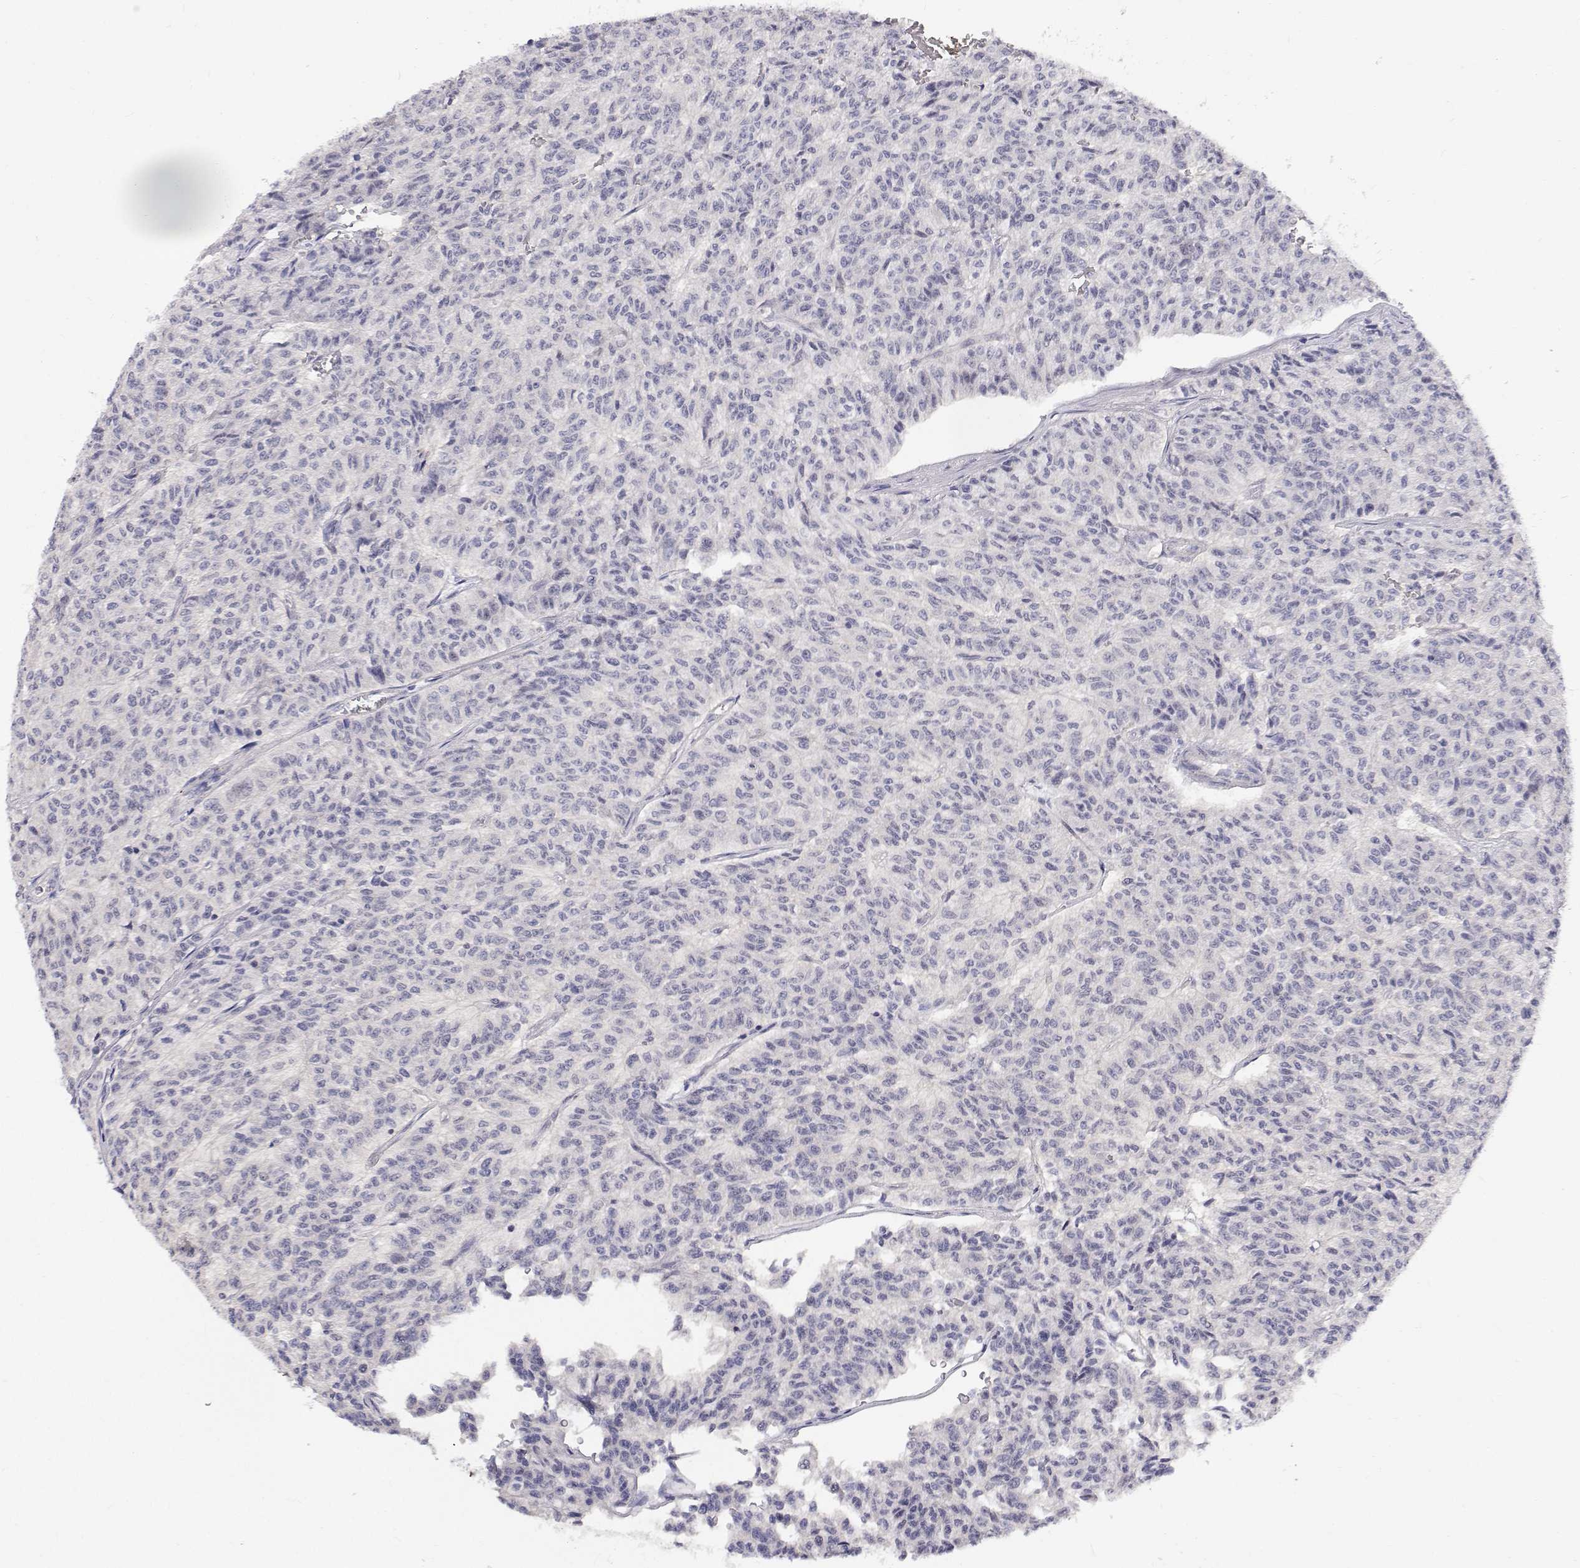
{"staining": {"intensity": "negative", "quantity": "none", "location": "none"}, "tissue": "carcinoid", "cell_type": "Tumor cells", "image_type": "cancer", "snomed": [{"axis": "morphology", "description": "Carcinoid, malignant, NOS"}, {"axis": "topography", "description": "Lung"}], "caption": "High magnification brightfield microscopy of carcinoid stained with DAB (3,3'-diaminobenzidine) (brown) and counterstained with hematoxylin (blue): tumor cells show no significant expression.", "gene": "MYPN", "patient": {"sex": "male", "age": 71}}